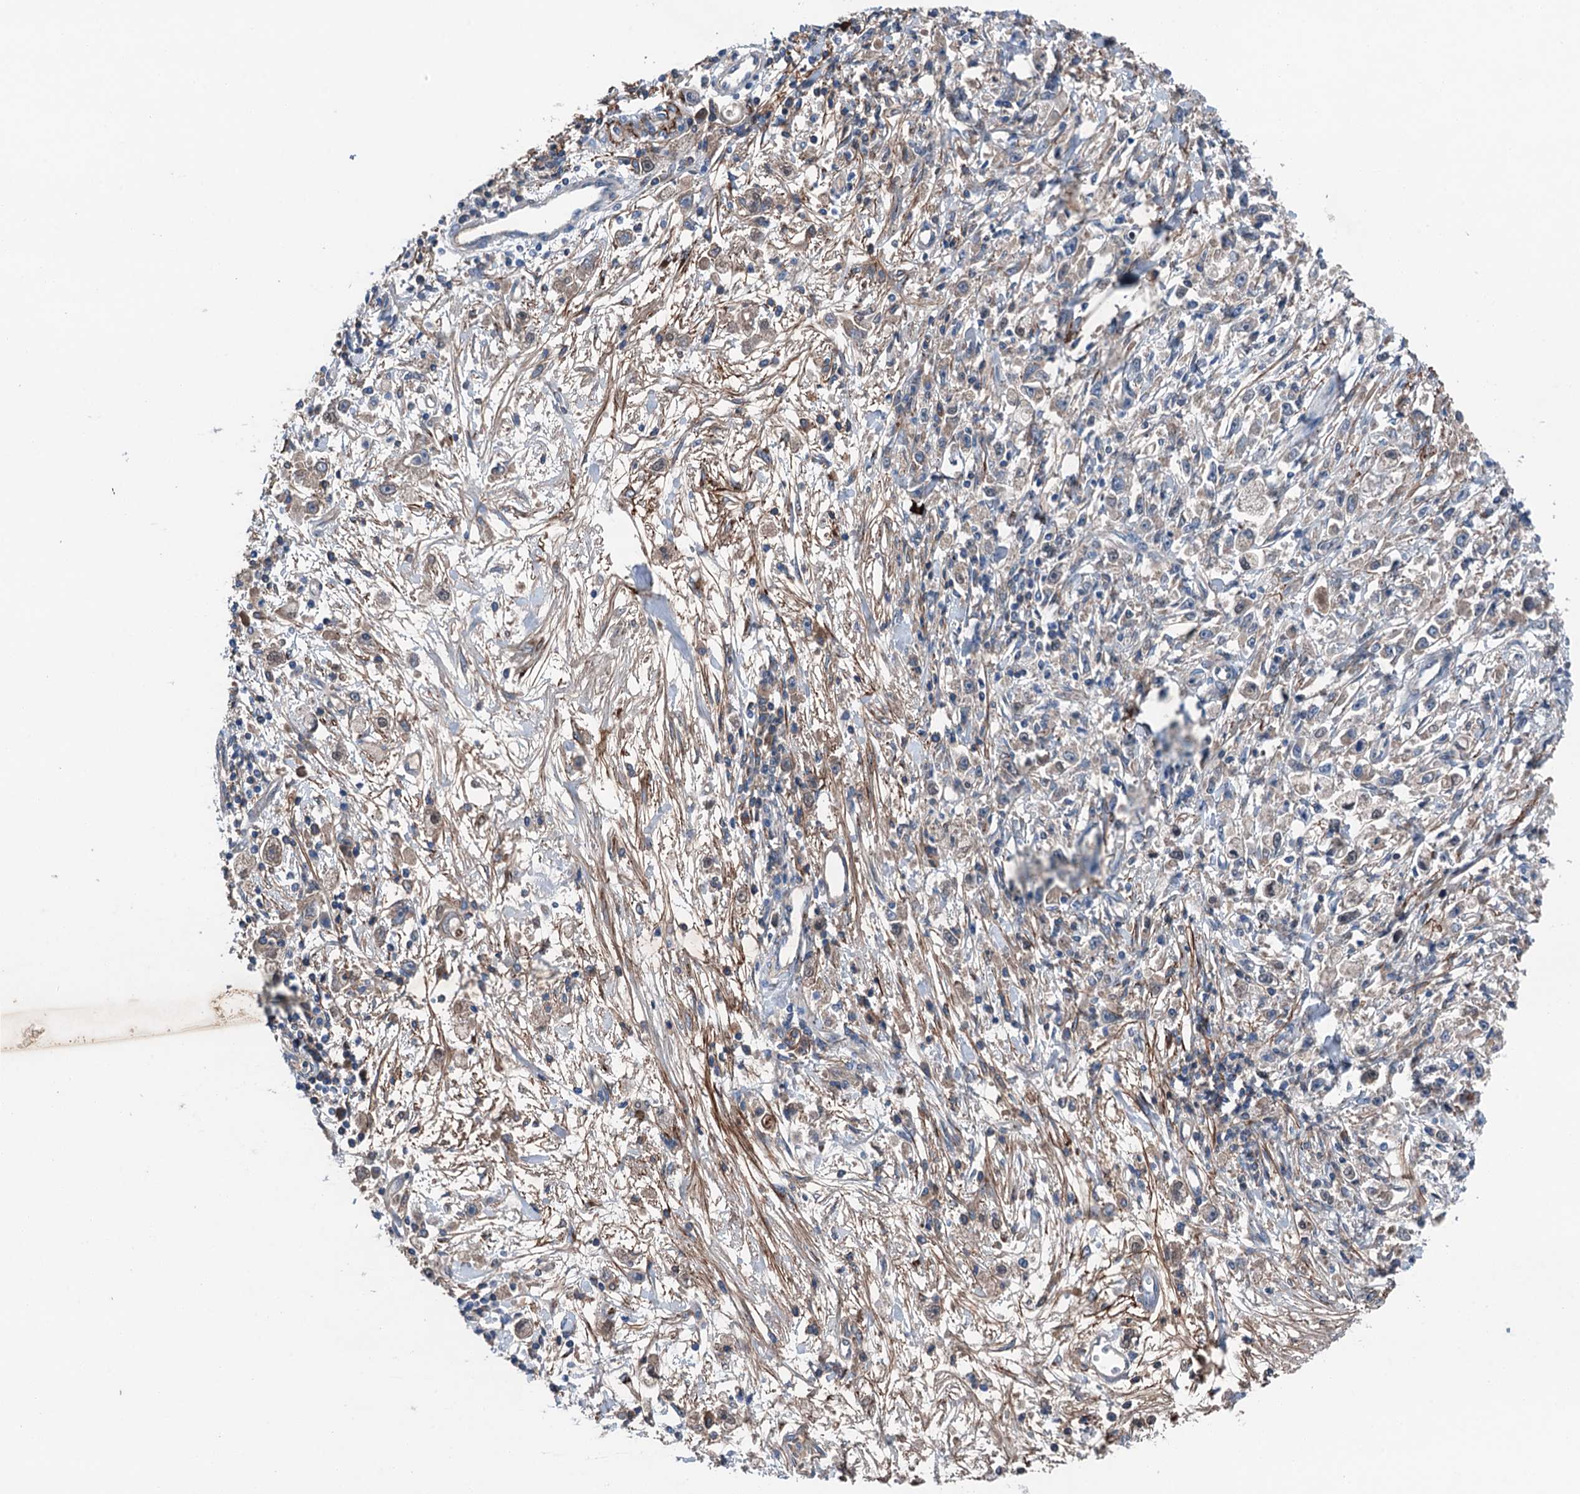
{"staining": {"intensity": "weak", "quantity": "<25%", "location": "cytoplasmic/membranous"}, "tissue": "stomach cancer", "cell_type": "Tumor cells", "image_type": "cancer", "snomed": [{"axis": "morphology", "description": "Adenocarcinoma, NOS"}, {"axis": "topography", "description": "Stomach"}], "caption": "Tumor cells are negative for protein expression in human stomach cancer.", "gene": "SLC2A10", "patient": {"sex": "female", "age": 59}}